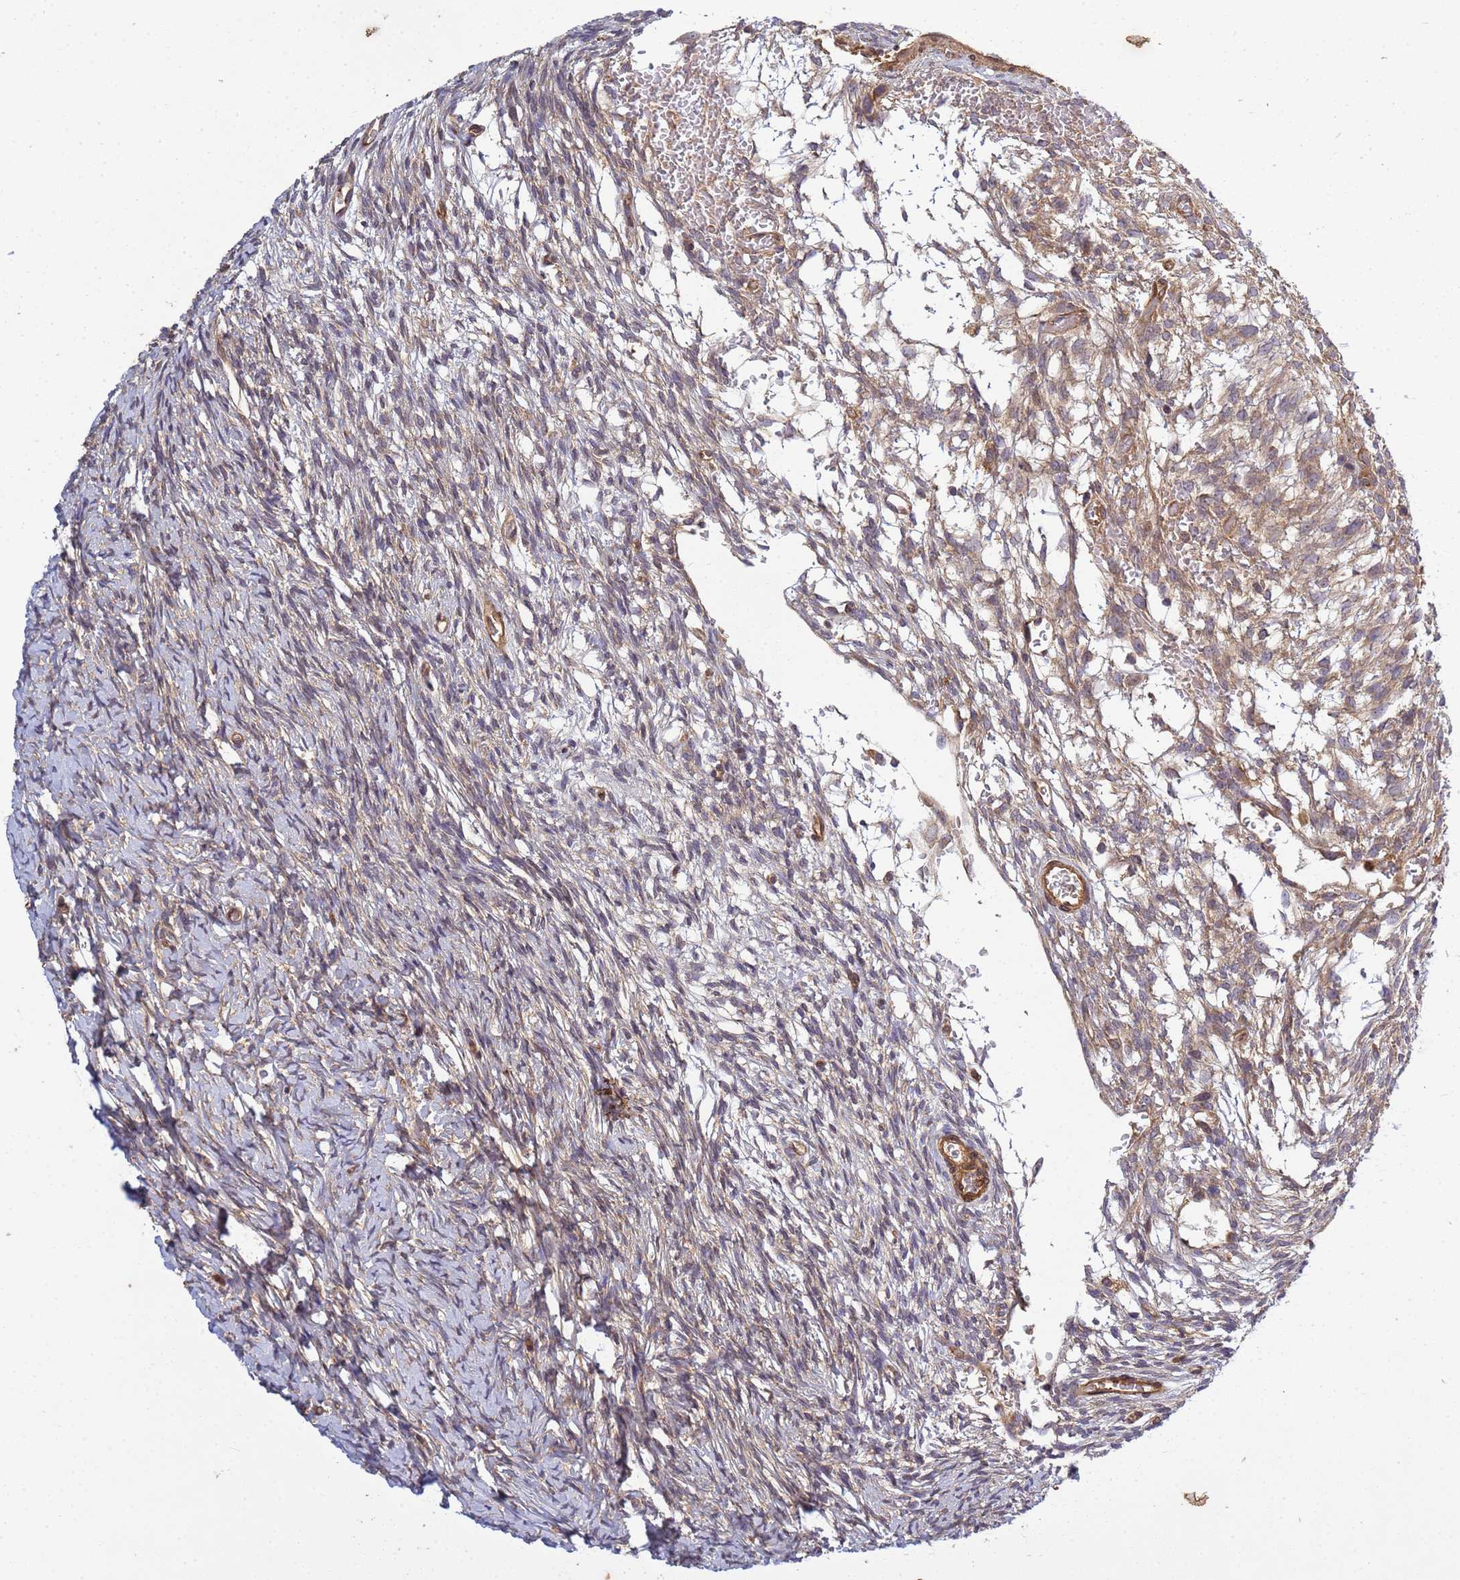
{"staining": {"intensity": "weak", "quantity": ">75%", "location": "cytoplasmic/membranous"}, "tissue": "ovary", "cell_type": "Ovarian stroma cells", "image_type": "normal", "snomed": [{"axis": "morphology", "description": "Normal tissue, NOS"}, {"axis": "topography", "description": "Ovary"}], "caption": "Immunohistochemistry image of unremarkable ovary: ovary stained using immunohistochemistry displays low levels of weak protein expression localized specifically in the cytoplasmic/membranous of ovarian stroma cells, appearing as a cytoplasmic/membranous brown color.", "gene": "C8orf34", "patient": {"sex": "female", "age": 39}}